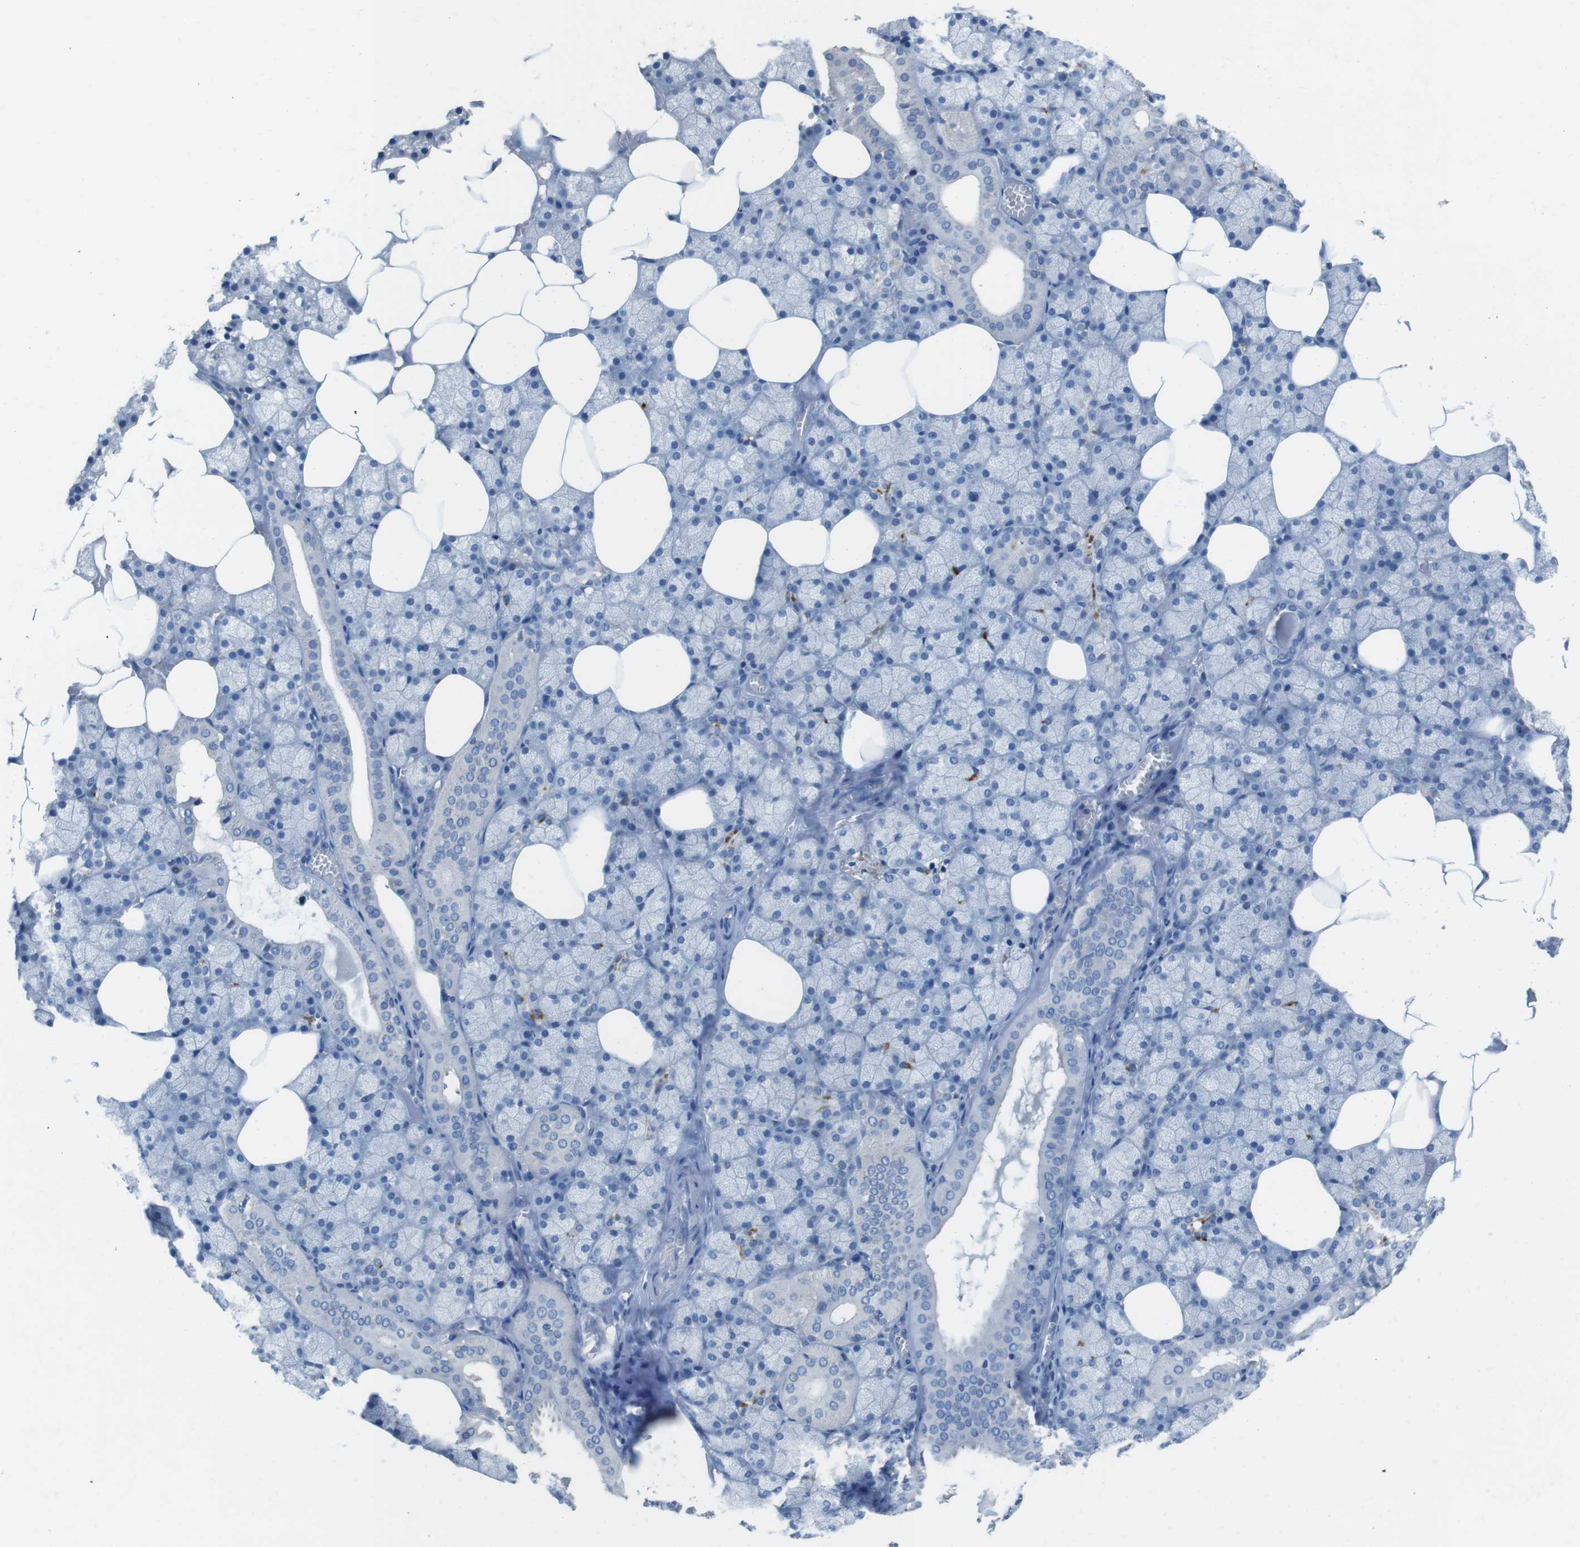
{"staining": {"intensity": "negative", "quantity": "none", "location": "none"}, "tissue": "salivary gland", "cell_type": "Glandular cells", "image_type": "normal", "snomed": [{"axis": "morphology", "description": "Normal tissue, NOS"}, {"axis": "topography", "description": "Salivary gland"}], "caption": "Normal salivary gland was stained to show a protein in brown. There is no significant positivity in glandular cells. The staining is performed using DAB (3,3'-diaminobenzidine) brown chromogen with nuclei counter-stained in using hematoxylin.", "gene": "CYP2C19", "patient": {"sex": "male", "age": 62}}